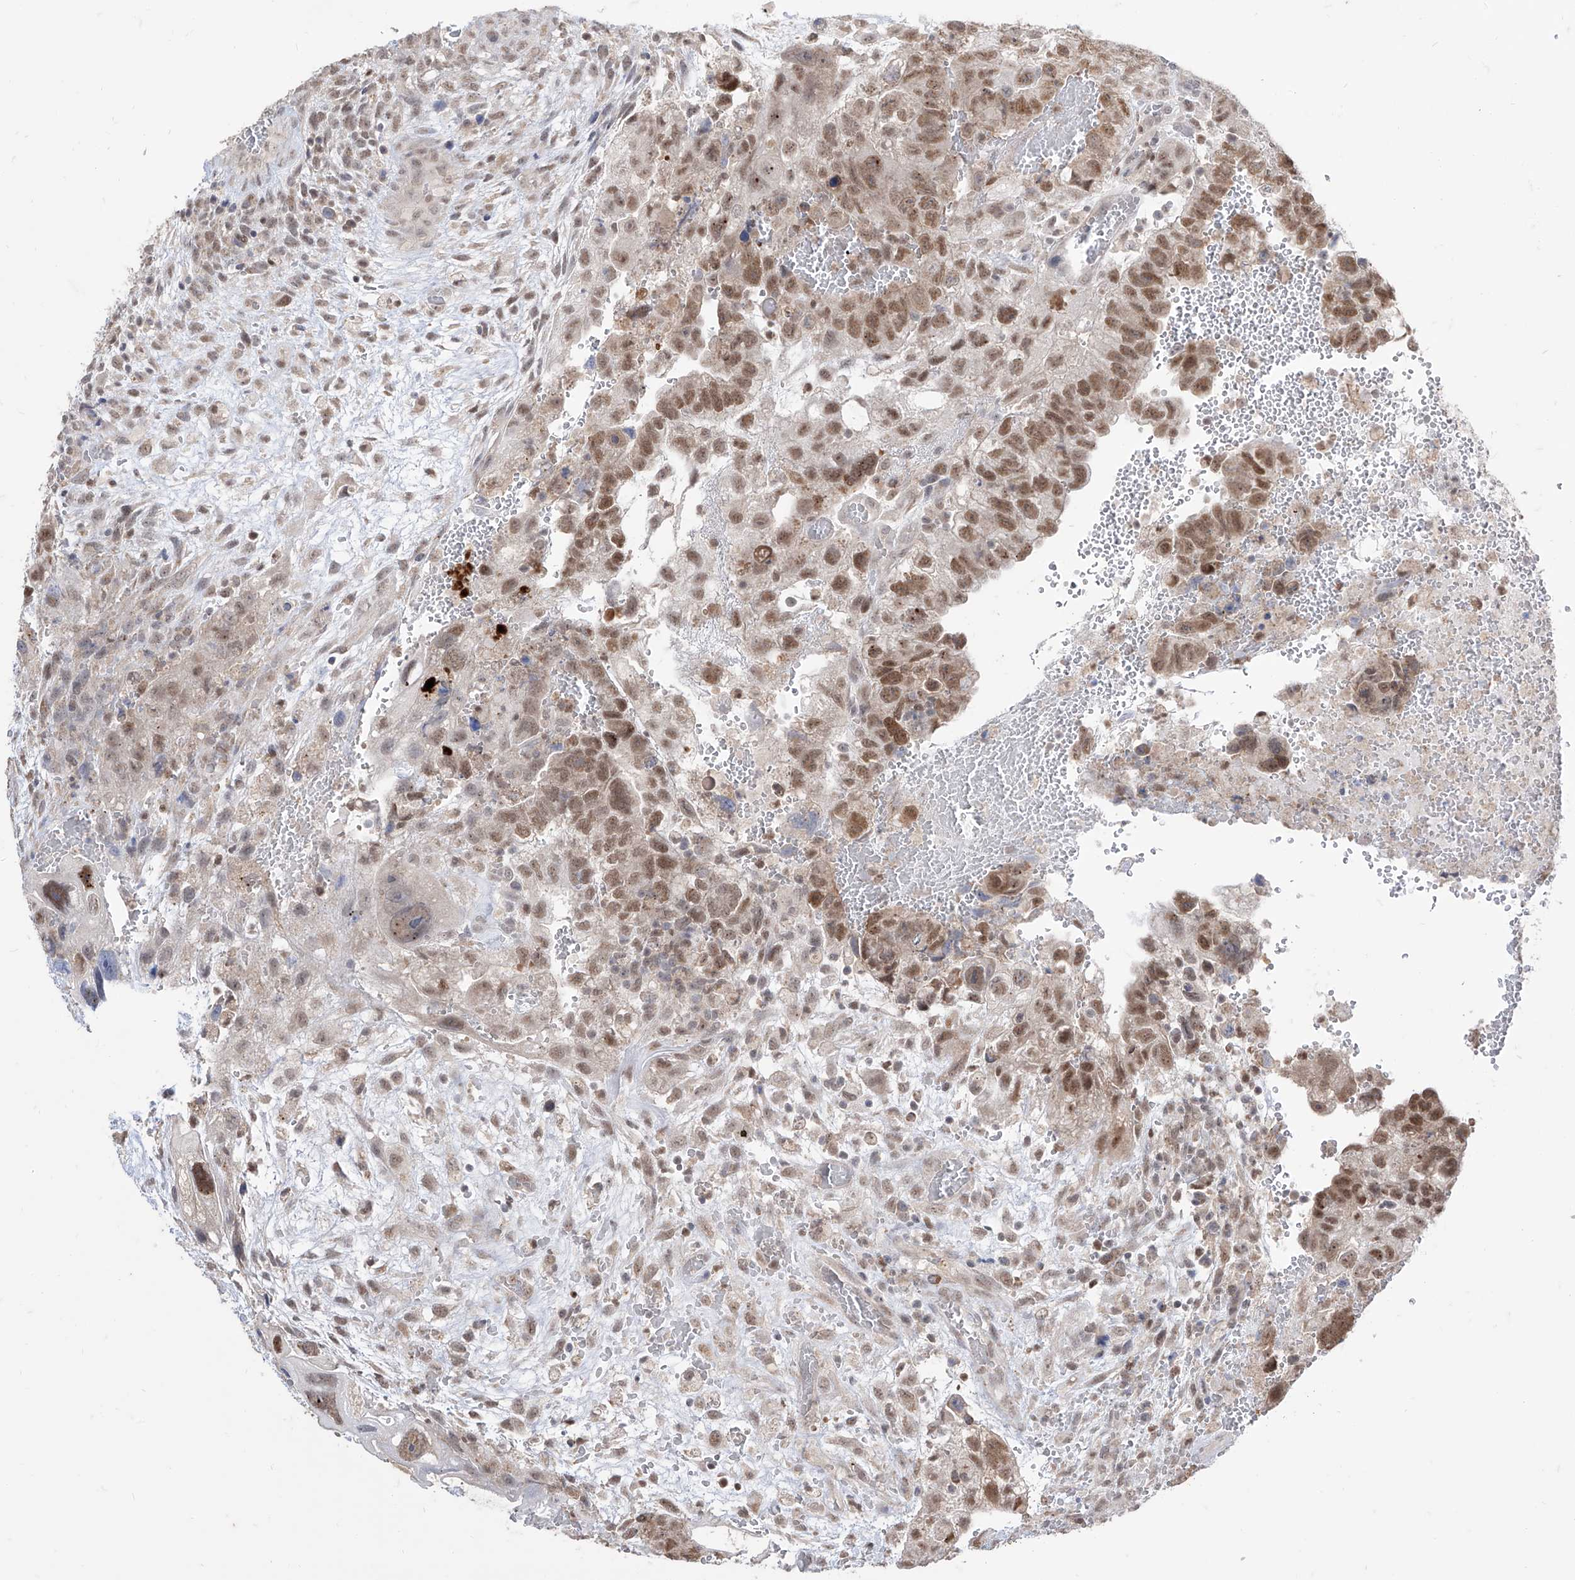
{"staining": {"intensity": "moderate", "quantity": ">75%", "location": "nuclear"}, "tissue": "testis cancer", "cell_type": "Tumor cells", "image_type": "cancer", "snomed": [{"axis": "morphology", "description": "Carcinoma, Embryonal, NOS"}, {"axis": "topography", "description": "Testis"}], "caption": "DAB (3,3'-diaminobenzidine) immunohistochemical staining of human testis cancer demonstrates moderate nuclear protein positivity in about >75% of tumor cells.", "gene": "BROX", "patient": {"sex": "male", "age": 37}}